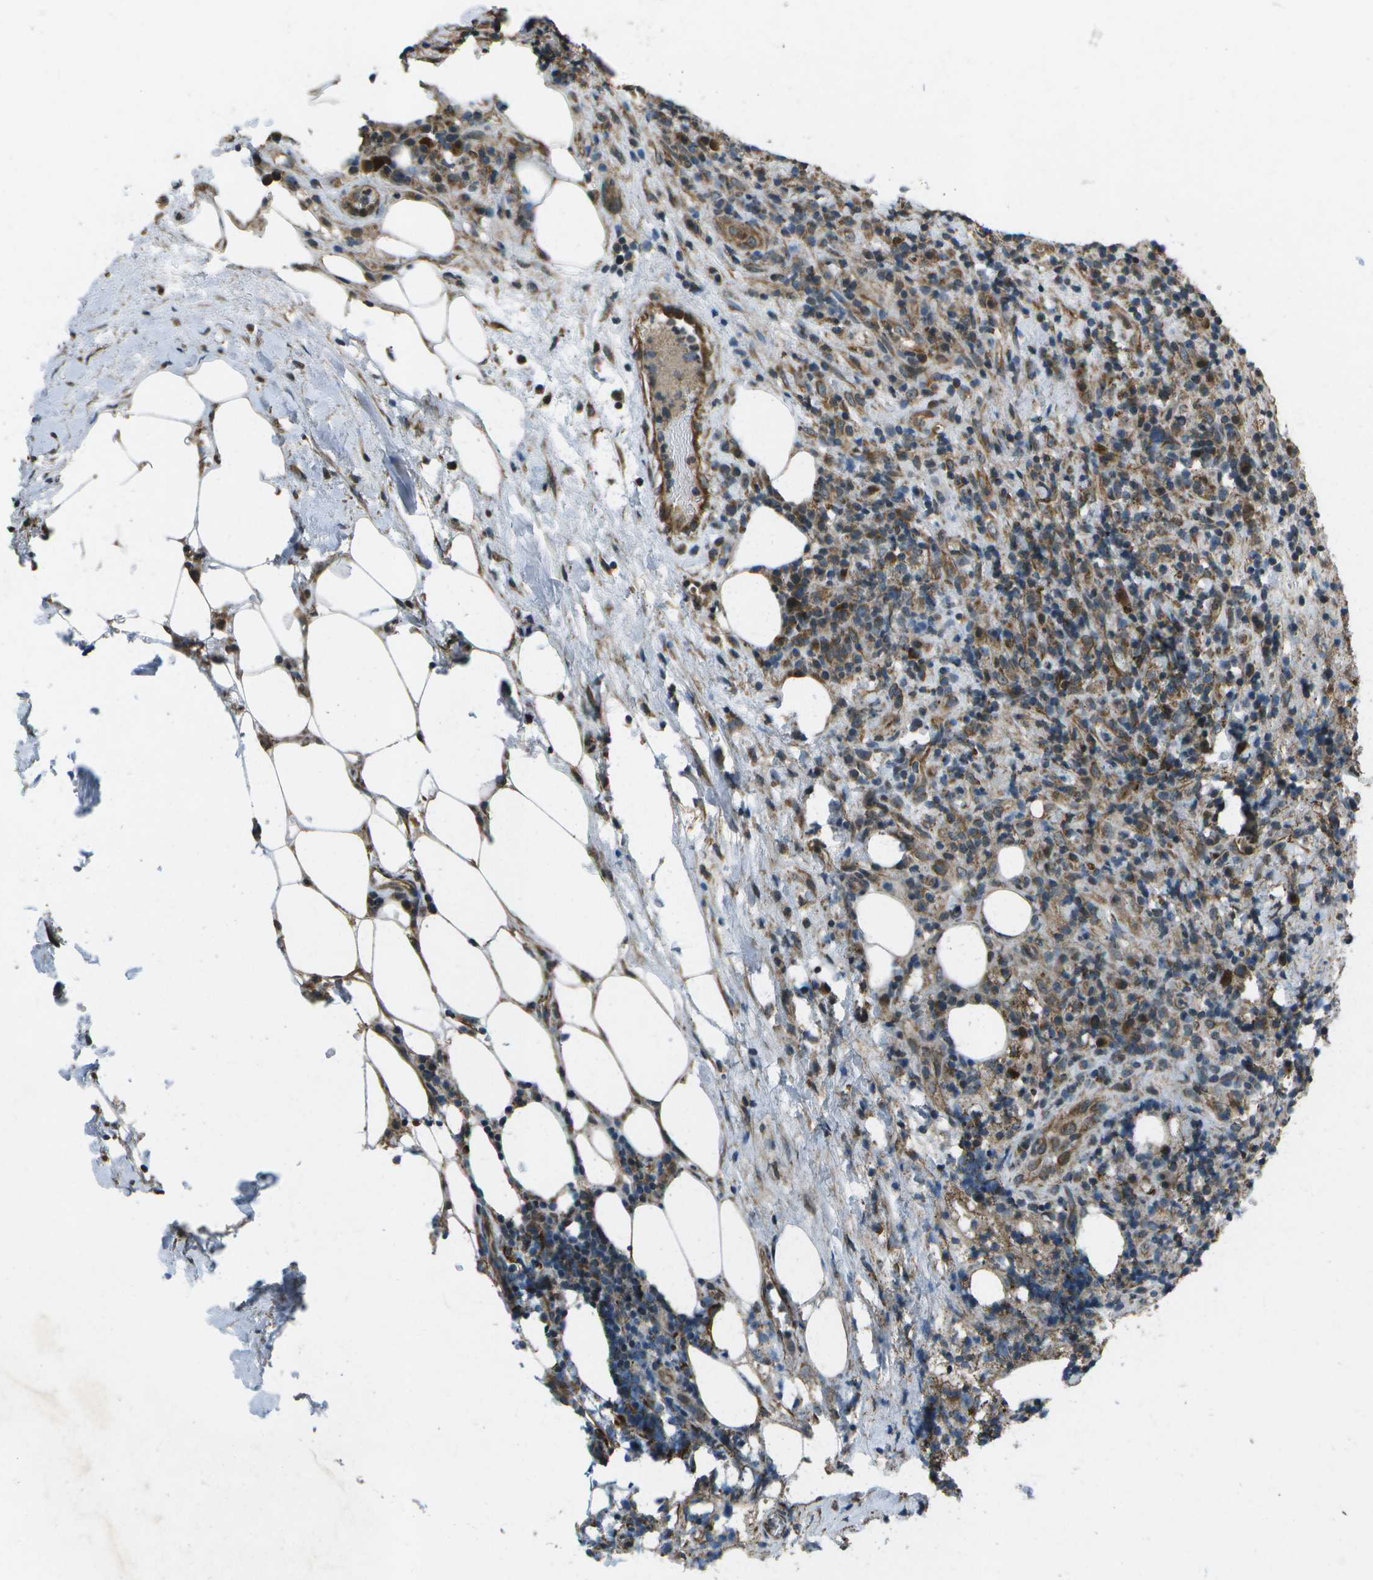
{"staining": {"intensity": "moderate", "quantity": "25%-75%", "location": "cytoplasmic/membranous"}, "tissue": "lymphoma", "cell_type": "Tumor cells", "image_type": "cancer", "snomed": [{"axis": "morphology", "description": "Malignant lymphoma, non-Hodgkin's type, High grade"}, {"axis": "topography", "description": "Lymph node"}], "caption": "Human malignant lymphoma, non-Hodgkin's type (high-grade) stained with a protein marker exhibits moderate staining in tumor cells.", "gene": "EIF2AK1", "patient": {"sex": "female", "age": 76}}